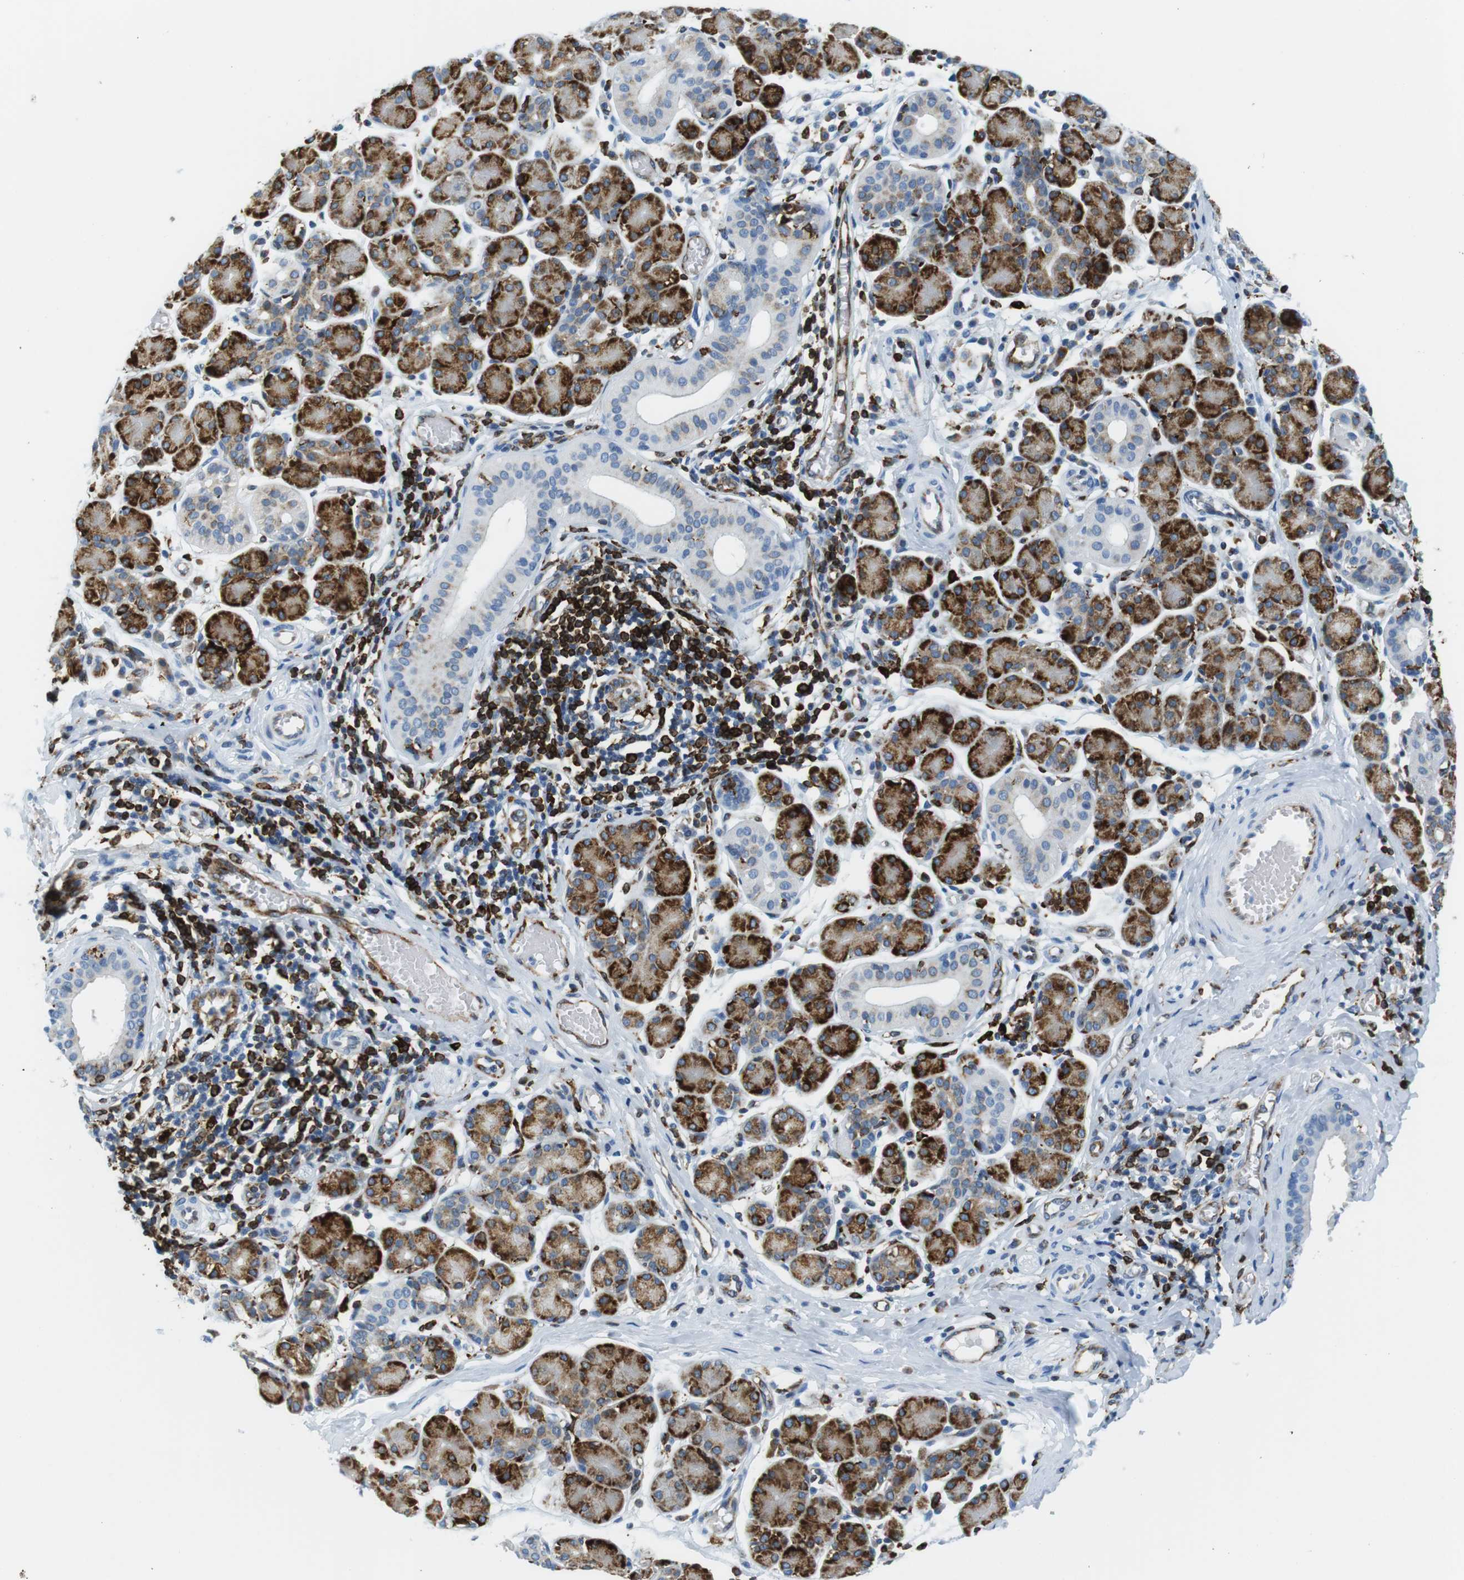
{"staining": {"intensity": "moderate", "quantity": "25%-75%", "location": "cytoplasmic/membranous"}, "tissue": "salivary gland", "cell_type": "Glandular cells", "image_type": "normal", "snomed": [{"axis": "morphology", "description": "Normal tissue, NOS"}, {"axis": "morphology", "description": "Inflammation, NOS"}, {"axis": "topography", "description": "Lymph node"}, {"axis": "topography", "description": "Salivary gland"}], "caption": "Immunohistochemical staining of benign salivary gland shows medium levels of moderate cytoplasmic/membranous positivity in approximately 25%-75% of glandular cells. (Brightfield microscopy of DAB IHC at high magnification).", "gene": "CIITA", "patient": {"sex": "male", "age": 3}}